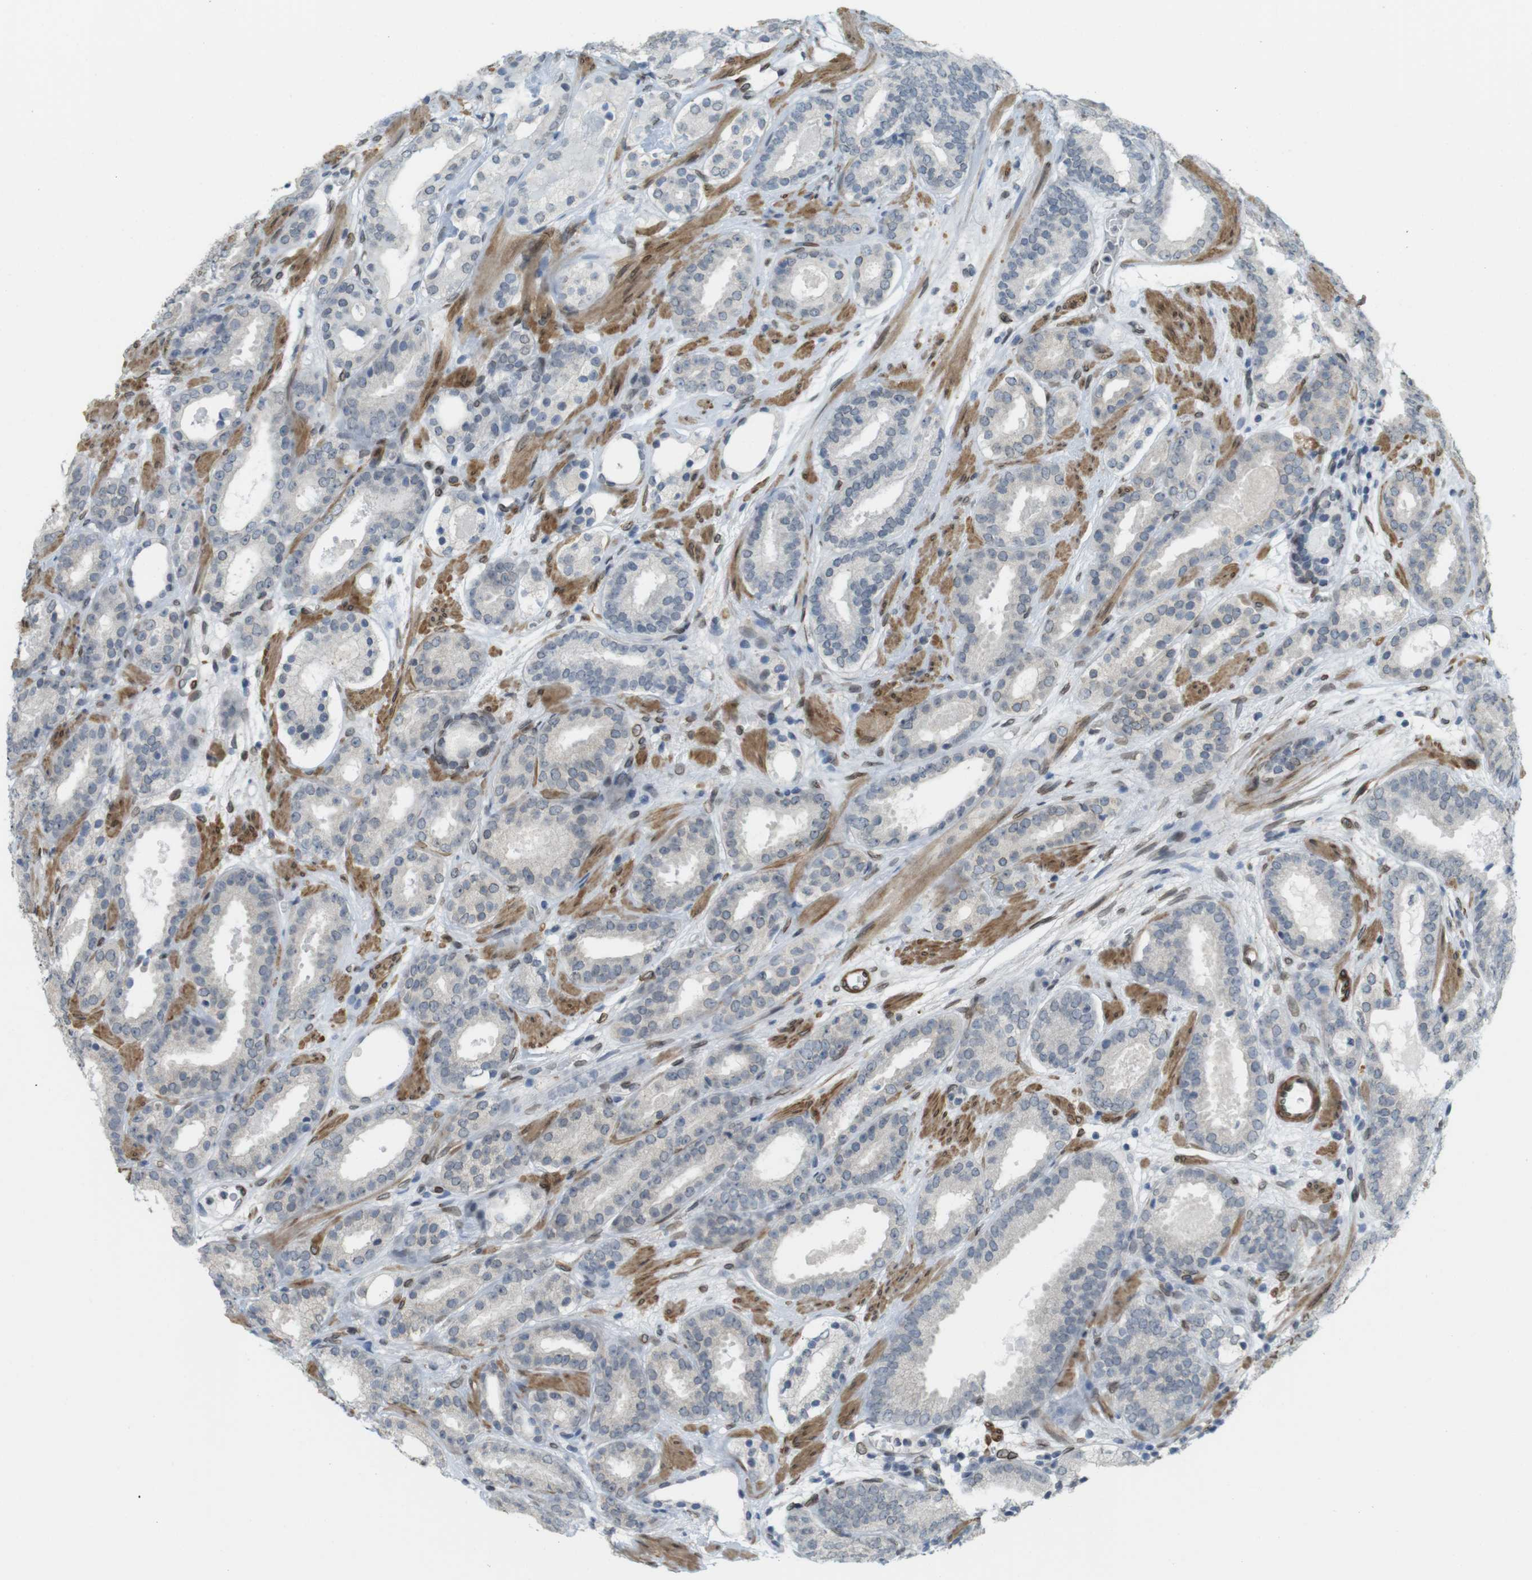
{"staining": {"intensity": "negative", "quantity": "none", "location": "none"}, "tissue": "prostate cancer", "cell_type": "Tumor cells", "image_type": "cancer", "snomed": [{"axis": "morphology", "description": "Adenocarcinoma, Low grade"}, {"axis": "topography", "description": "Prostate"}], "caption": "High power microscopy histopathology image of an IHC micrograph of prostate cancer (adenocarcinoma (low-grade)), revealing no significant expression in tumor cells.", "gene": "ARL6IP6", "patient": {"sex": "male", "age": 69}}